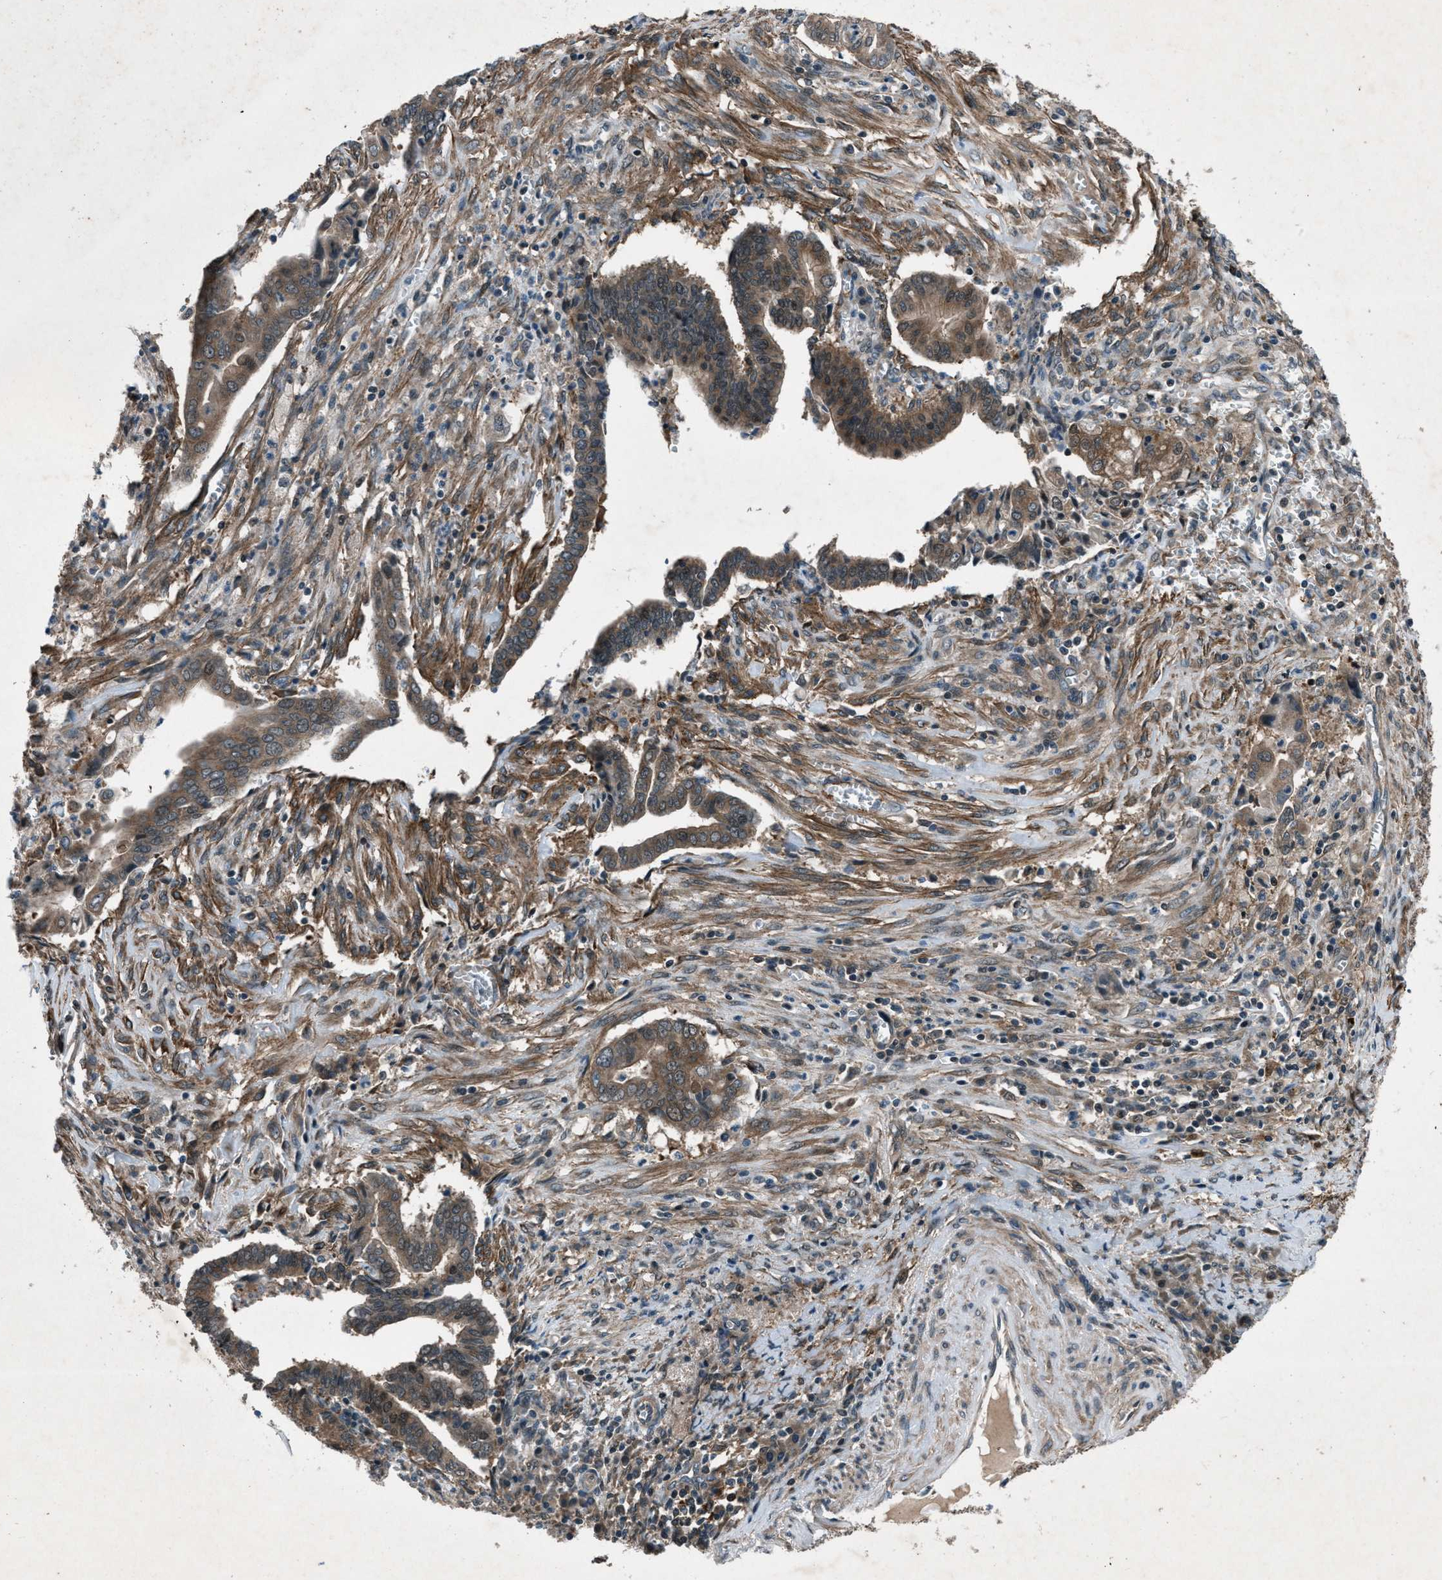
{"staining": {"intensity": "moderate", "quantity": ">75%", "location": "cytoplasmic/membranous"}, "tissue": "cervical cancer", "cell_type": "Tumor cells", "image_type": "cancer", "snomed": [{"axis": "morphology", "description": "Adenocarcinoma, NOS"}, {"axis": "topography", "description": "Cervix"}], "caption": "IHC staining of cervical adenocarcinoma, which reveals medium levels of moderate cytoplasmic/membranous expression in approximately >75% of tumor cells indicating moderate cytoplasmic/membranous protein expression. The staining was performed using DAB (brown) for protein detection and nuclei were counterstained in hematoxylin (blue).", "gene": "EPSTI1", "patient": {"sex": "female", "age": 44}}